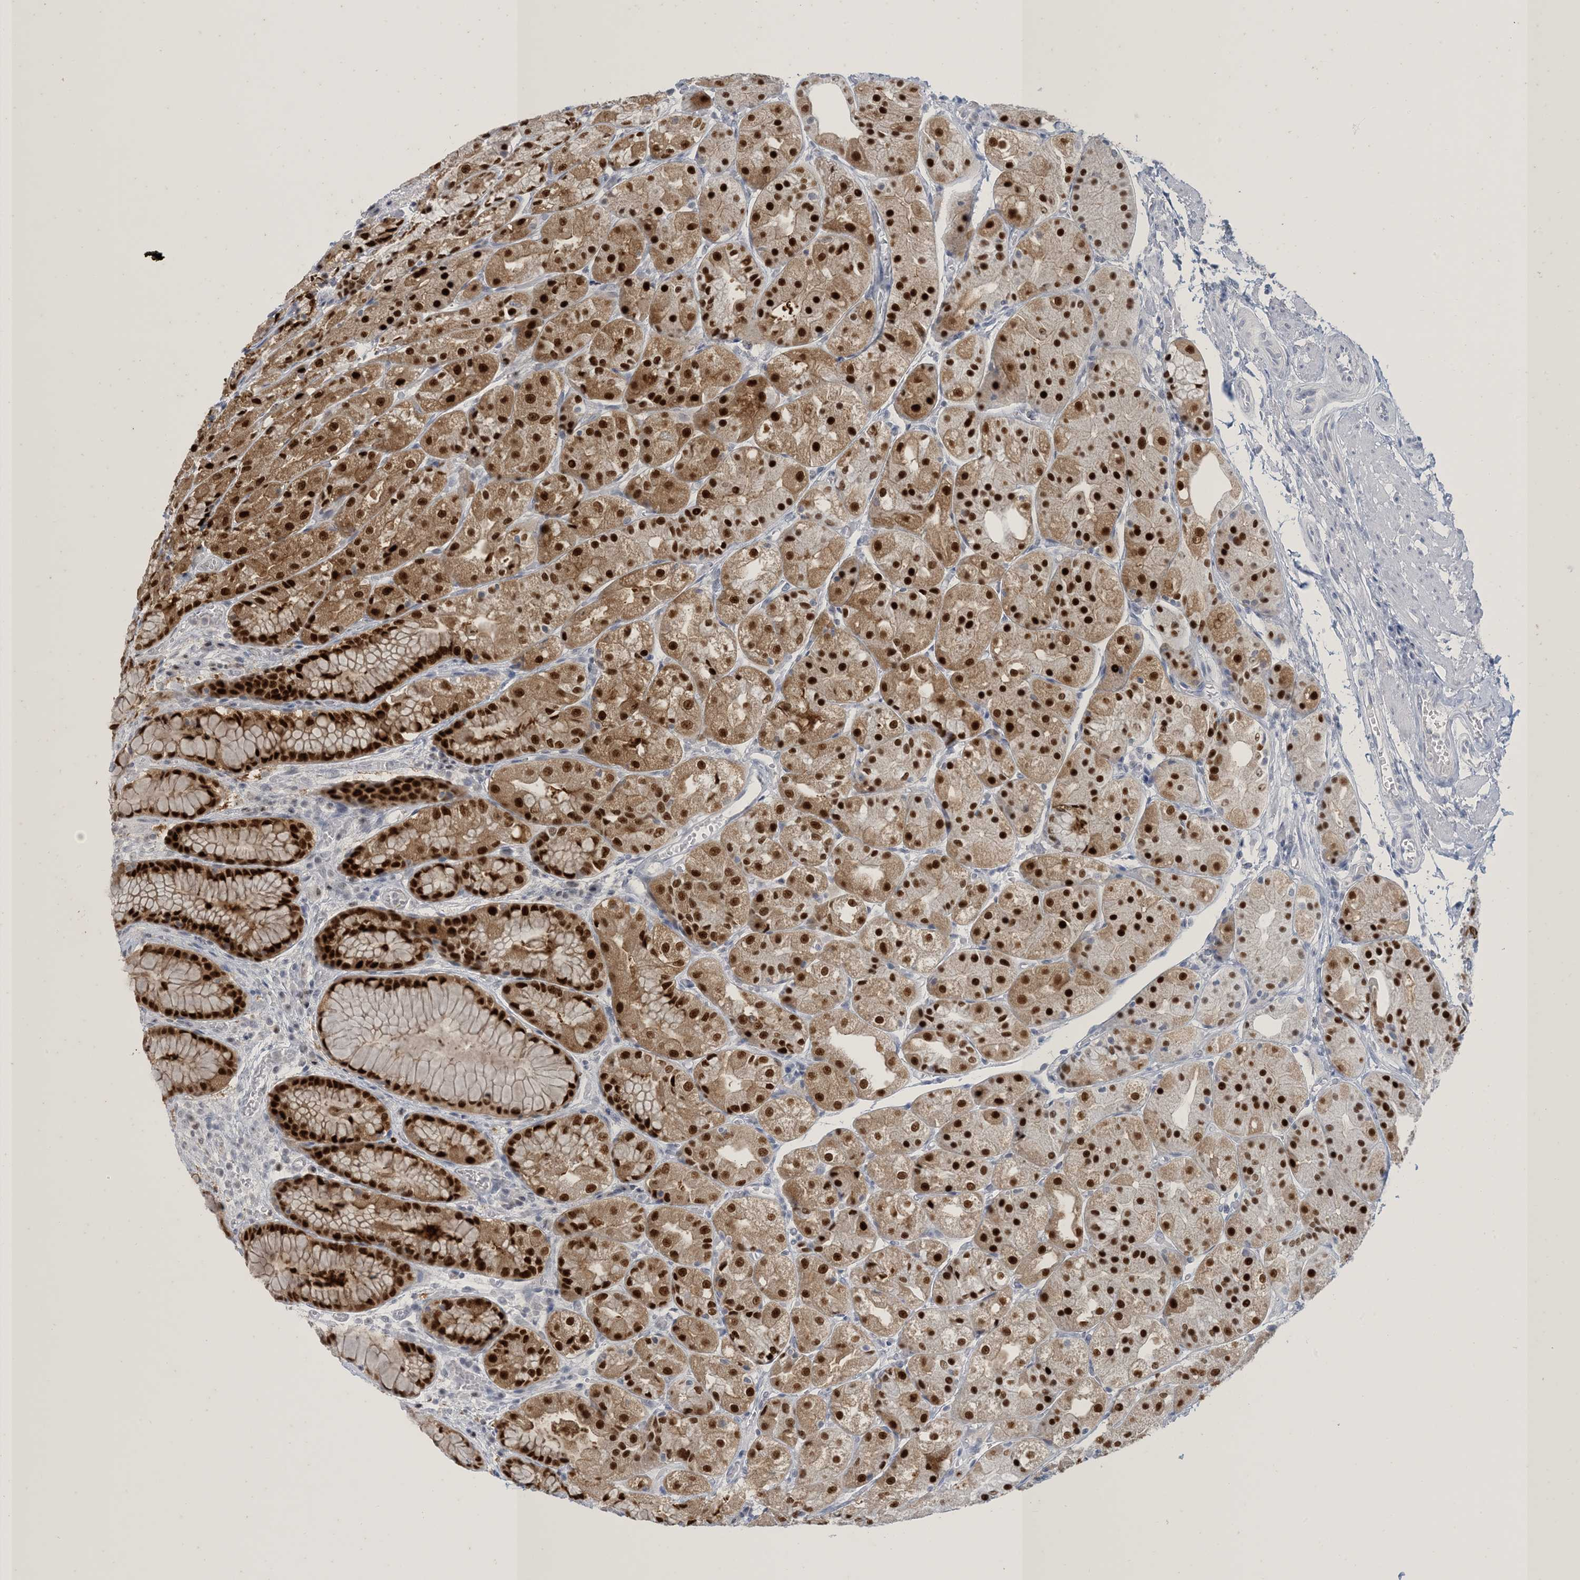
{"staining": {"intensity": "strong", "quantity": ">75%", "location": "nuclear"}, "tissue": "stomach", "cell_type": "Glandular cells", "image_type": "normal", "snomed": [{"axis": "morphology", "description": "Normal tissue, NOS"}, {"axis": "topography", "description": "Stomach, upper"}], "caption": "This micrograph exhibits IHC staining of unremarkable stomach, with high strong nuclear staining in approximately >75% of glandular cells.", "gene": "ZNF674", "patient": {"sex": "male", "age": 72}}